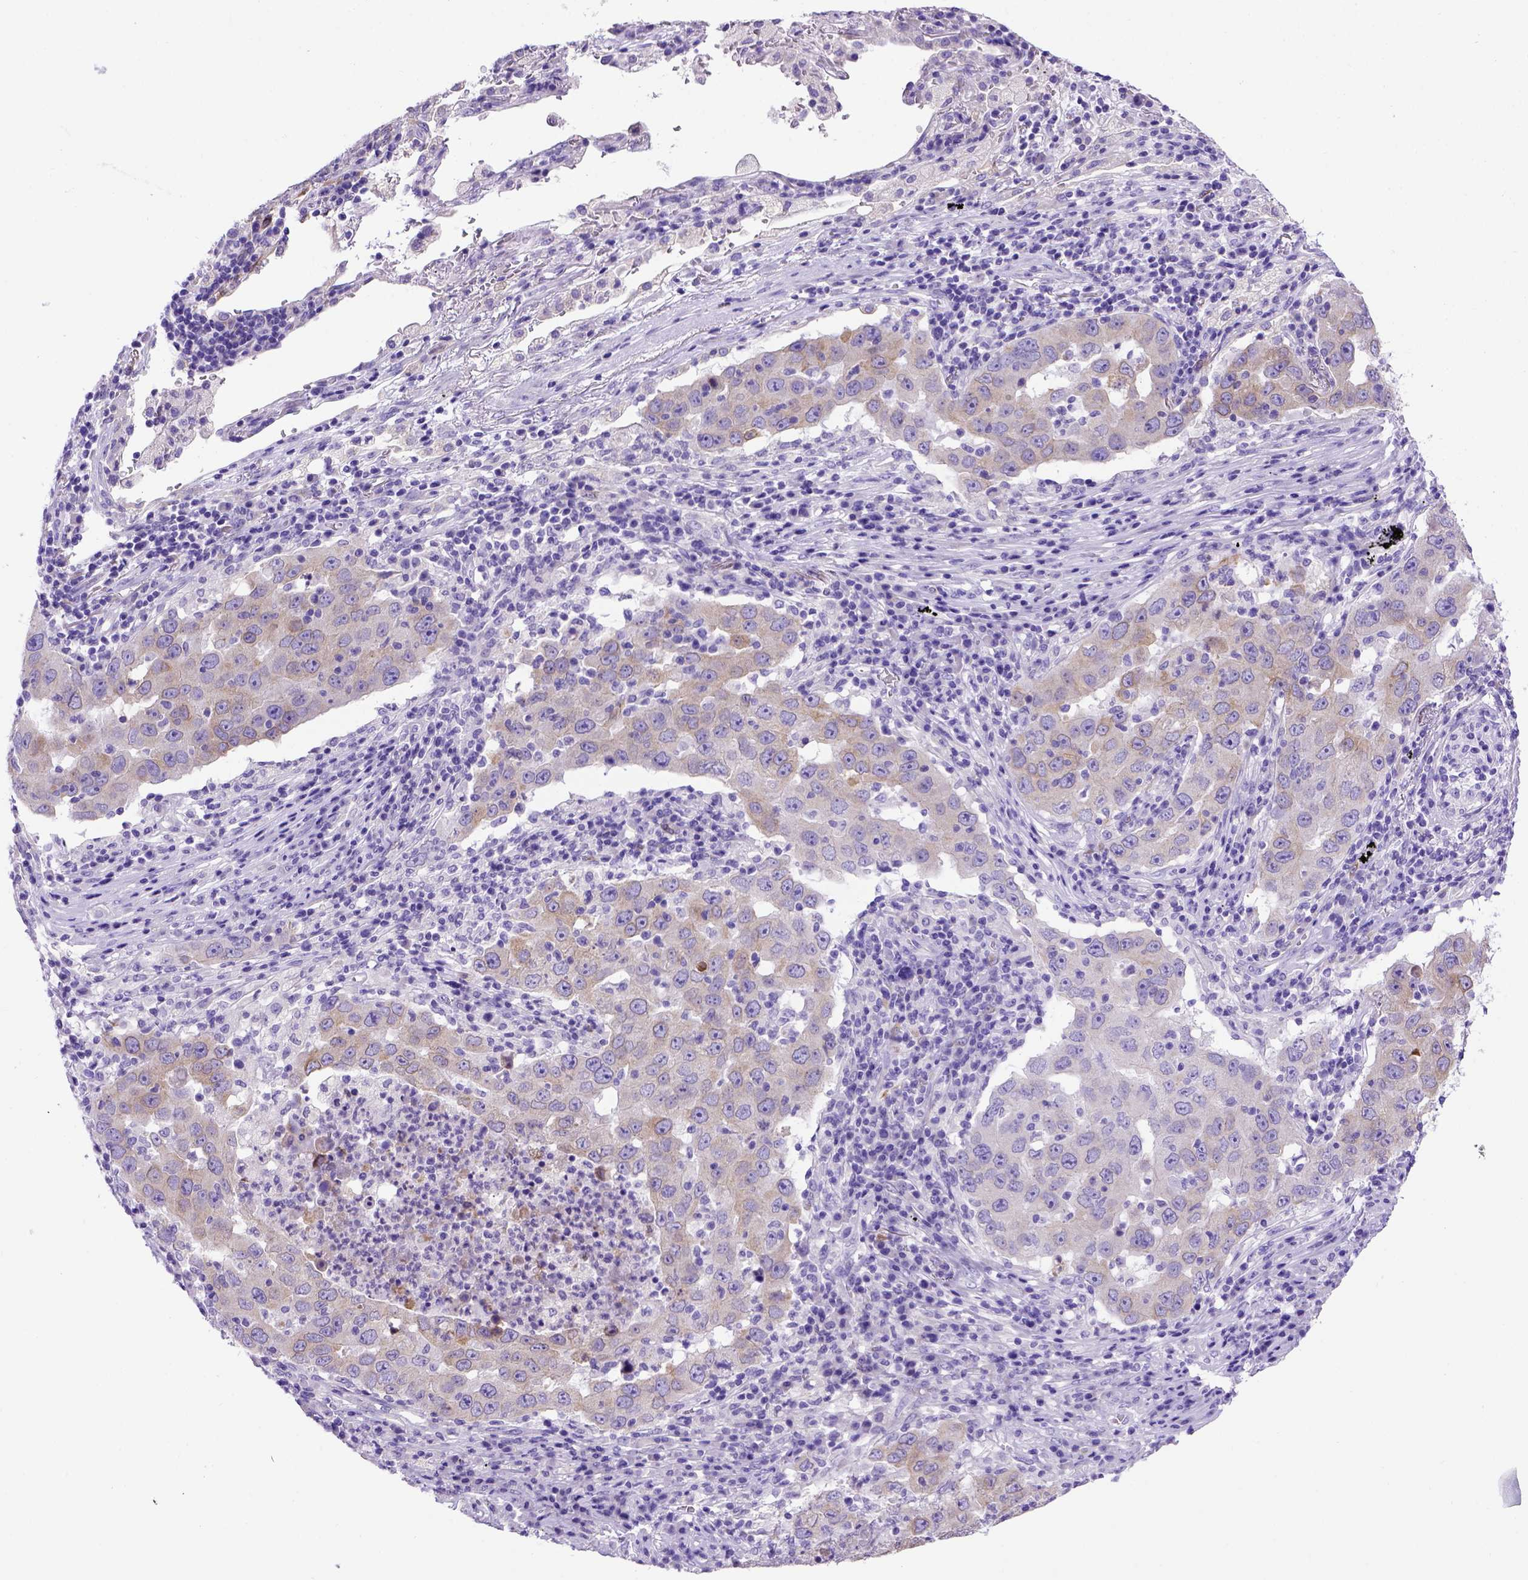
{"staining": {"intensity": "weak", "quantity": "25%-75%", "location": "cytoplasmic/membranous"}, "tissue": "lung cancer", "cell_type": "Tumor cells", "image_type": "cancer", "snomed": [{"axis": "morphology", "description": "Adenocarcinoma, NOS"}, {"axis": "topography", "description": "Lung"}], "caption": "Protein analysis of adenocarcinoma (lung) tissue shows weak cytoplasmic/membranous expression in about 25%-75% of tumor cells.", "gene": "PTGES", "patient": {"sex": "male", "age": 73}}